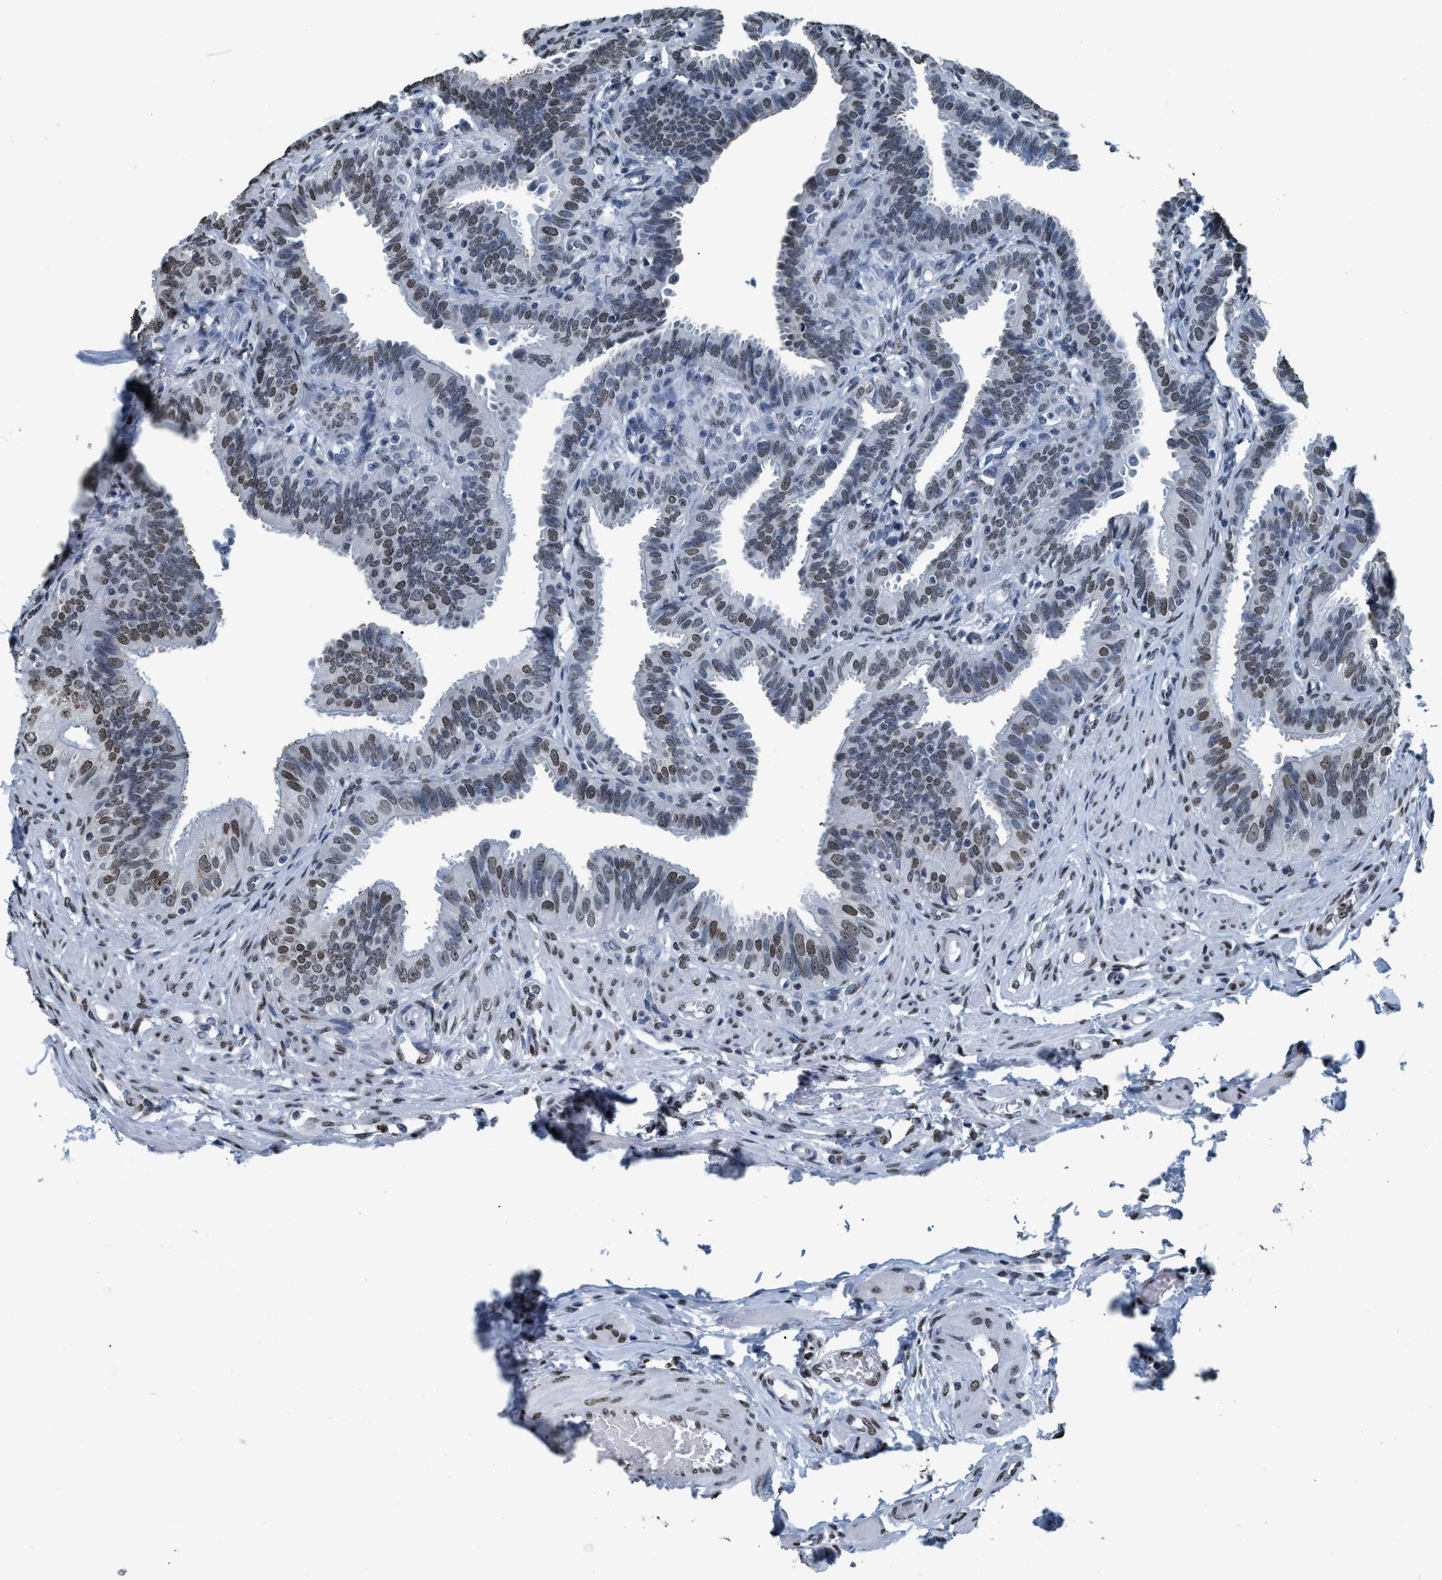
{"staining": {"intensity": "weak", "quantity": "25%-75%", "location": "nuclear"}, "tissue": "fallopian tube", "cell_type": "Glandular cells", "image_type": "normal", "snomed": [{"axis": "morphology", "description": "Normal tissue, NOS"}, {"axis": "topography", "description": "Fallopian tube"}, {"axis": "topography", "description": "Placenta"}], "caption": "This histopathology image demonstrates immunohistochemistry (IHC) staining of unremarkable fallopian tube, with low weak nuclear expression in approximately 25%-75% of glandular cells.", "gene": "CCNE2", "patient": {"sex": "female", "age": 34}}